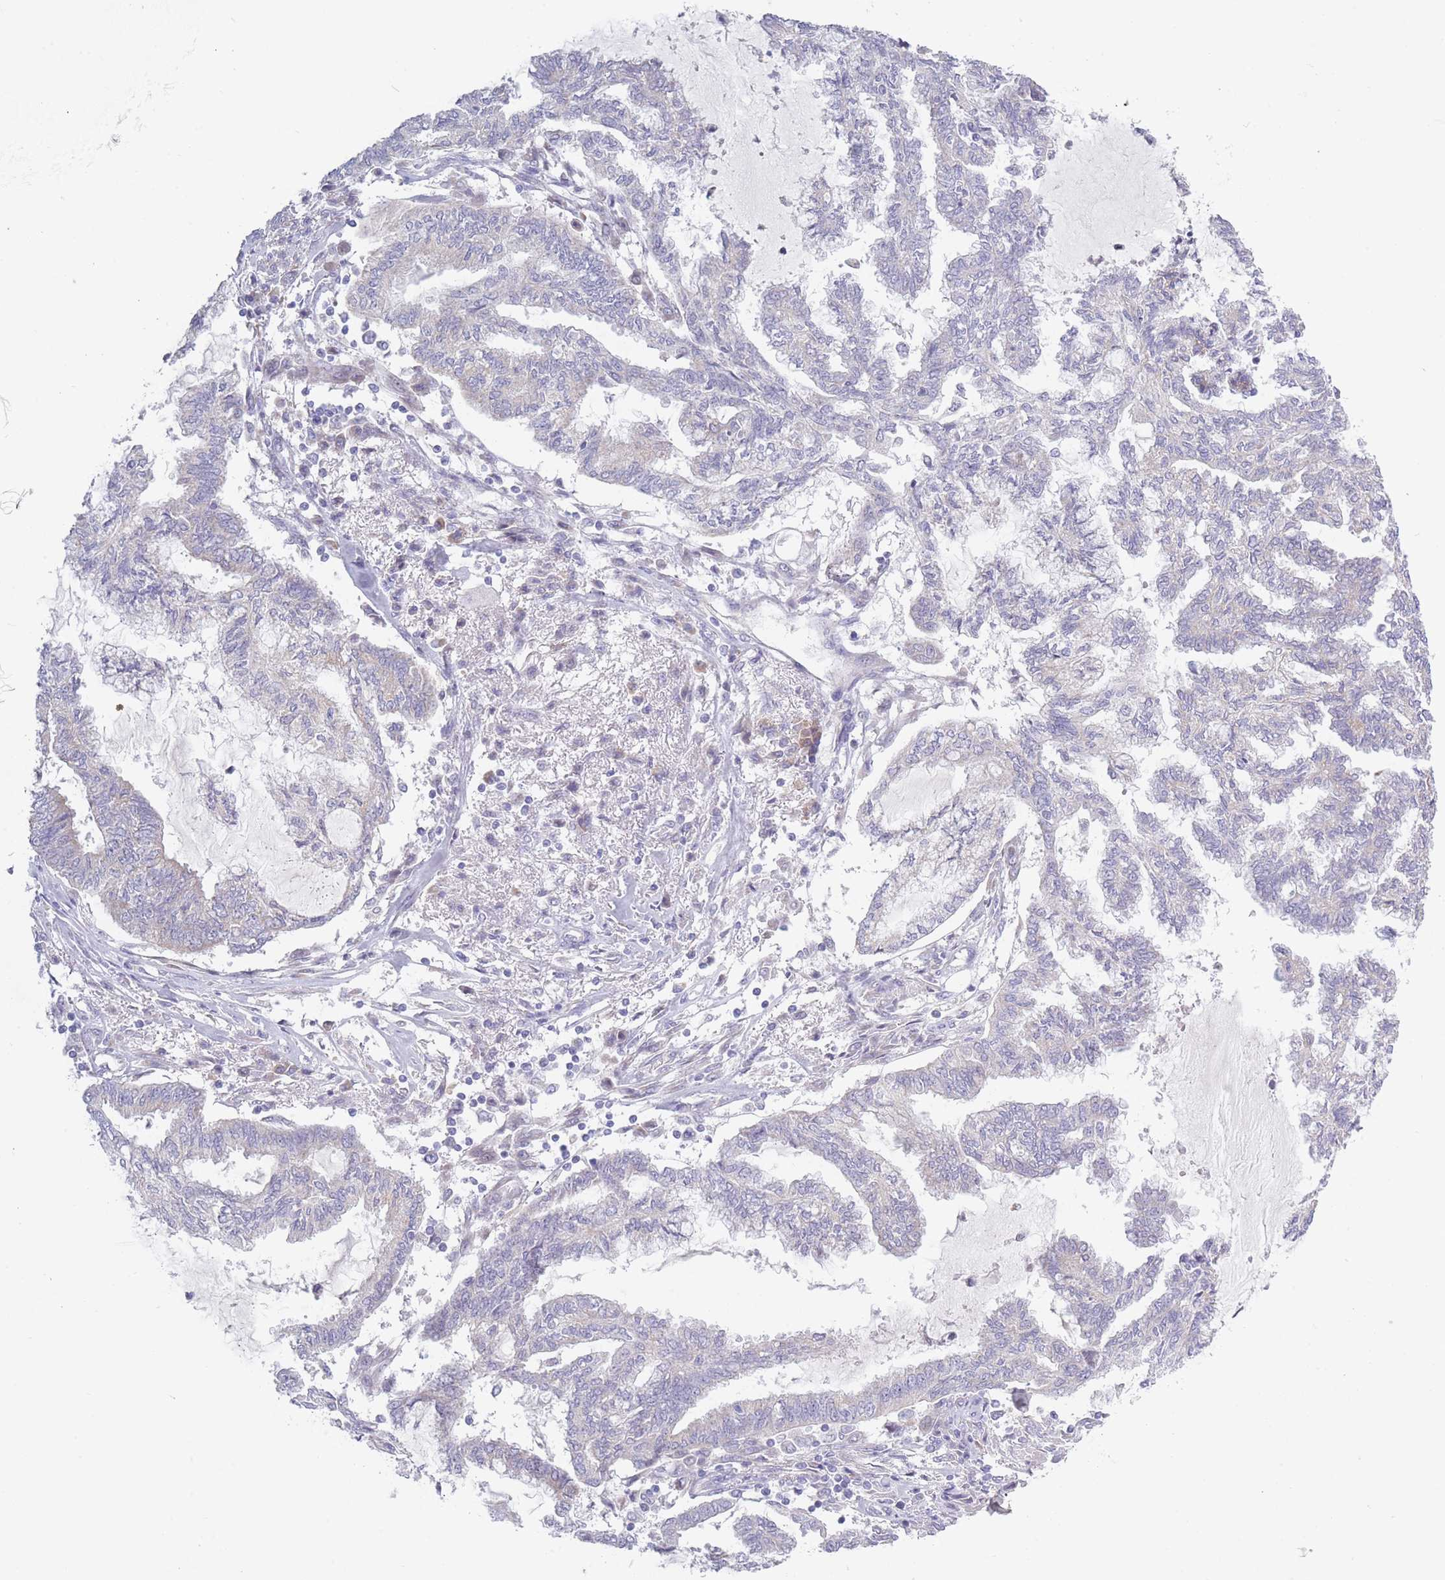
{"staining": {"intensity": "negative", "quantity": "none", "location": "none"}, "tissue": "endometrial cancer", "cell_type": "Tumor cells", "image_type": "cancer", "snomed": [{"axis": "morphology", "description": "Adenocarcinoma, NOS"}, {"axis": "topography", "description": "Endometrium"}], "caption": "This is an immunohistochemistry (IHC) photomicrograph of human adenocarcinoma (endometrial). There is no positivity in tumor cells.", "gene": "FAM227B", "patient": {"sex": "female", "age": 86}}